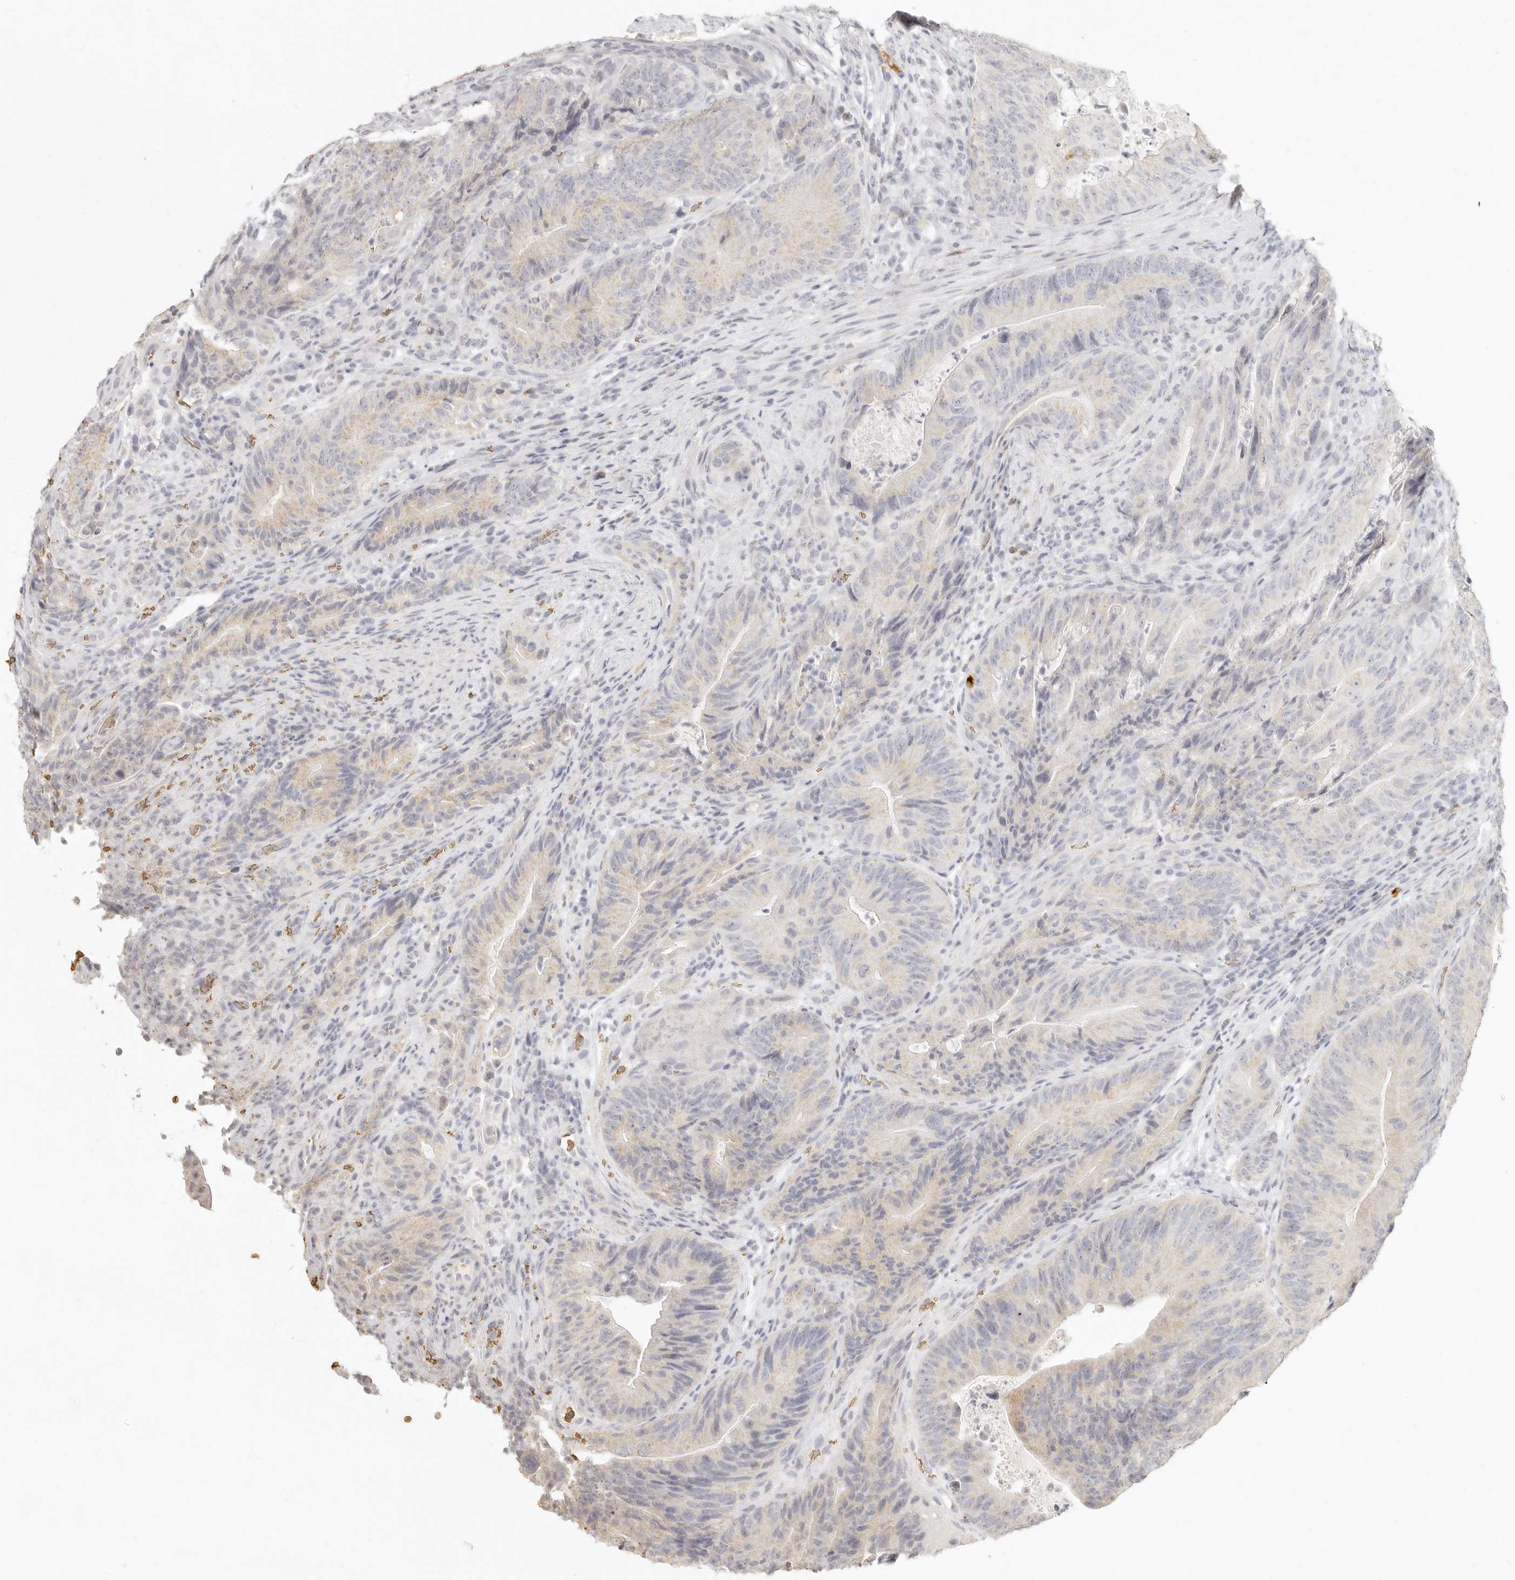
{"staining": {"intensity": "negative", "quantity": "none", "location": "none"}, "tissue": "colorectal cancer", "cell_type": "Tumor cells", "image_type": "cancer", "snomed": [{"axis": "morphology", "description": "Normal tissue, NOS"}, {"axis": "topography", "description": "Colon"}], "caption": "IHC micrograph of neoplastic tissue: colorectal cancer stained with DAB (3,3'-diaminobenzidine) exhibits no significant protein positivity in tumor cells.", "gene": "NIBAN1", "patient": {"sex": "female", "age": 82}}